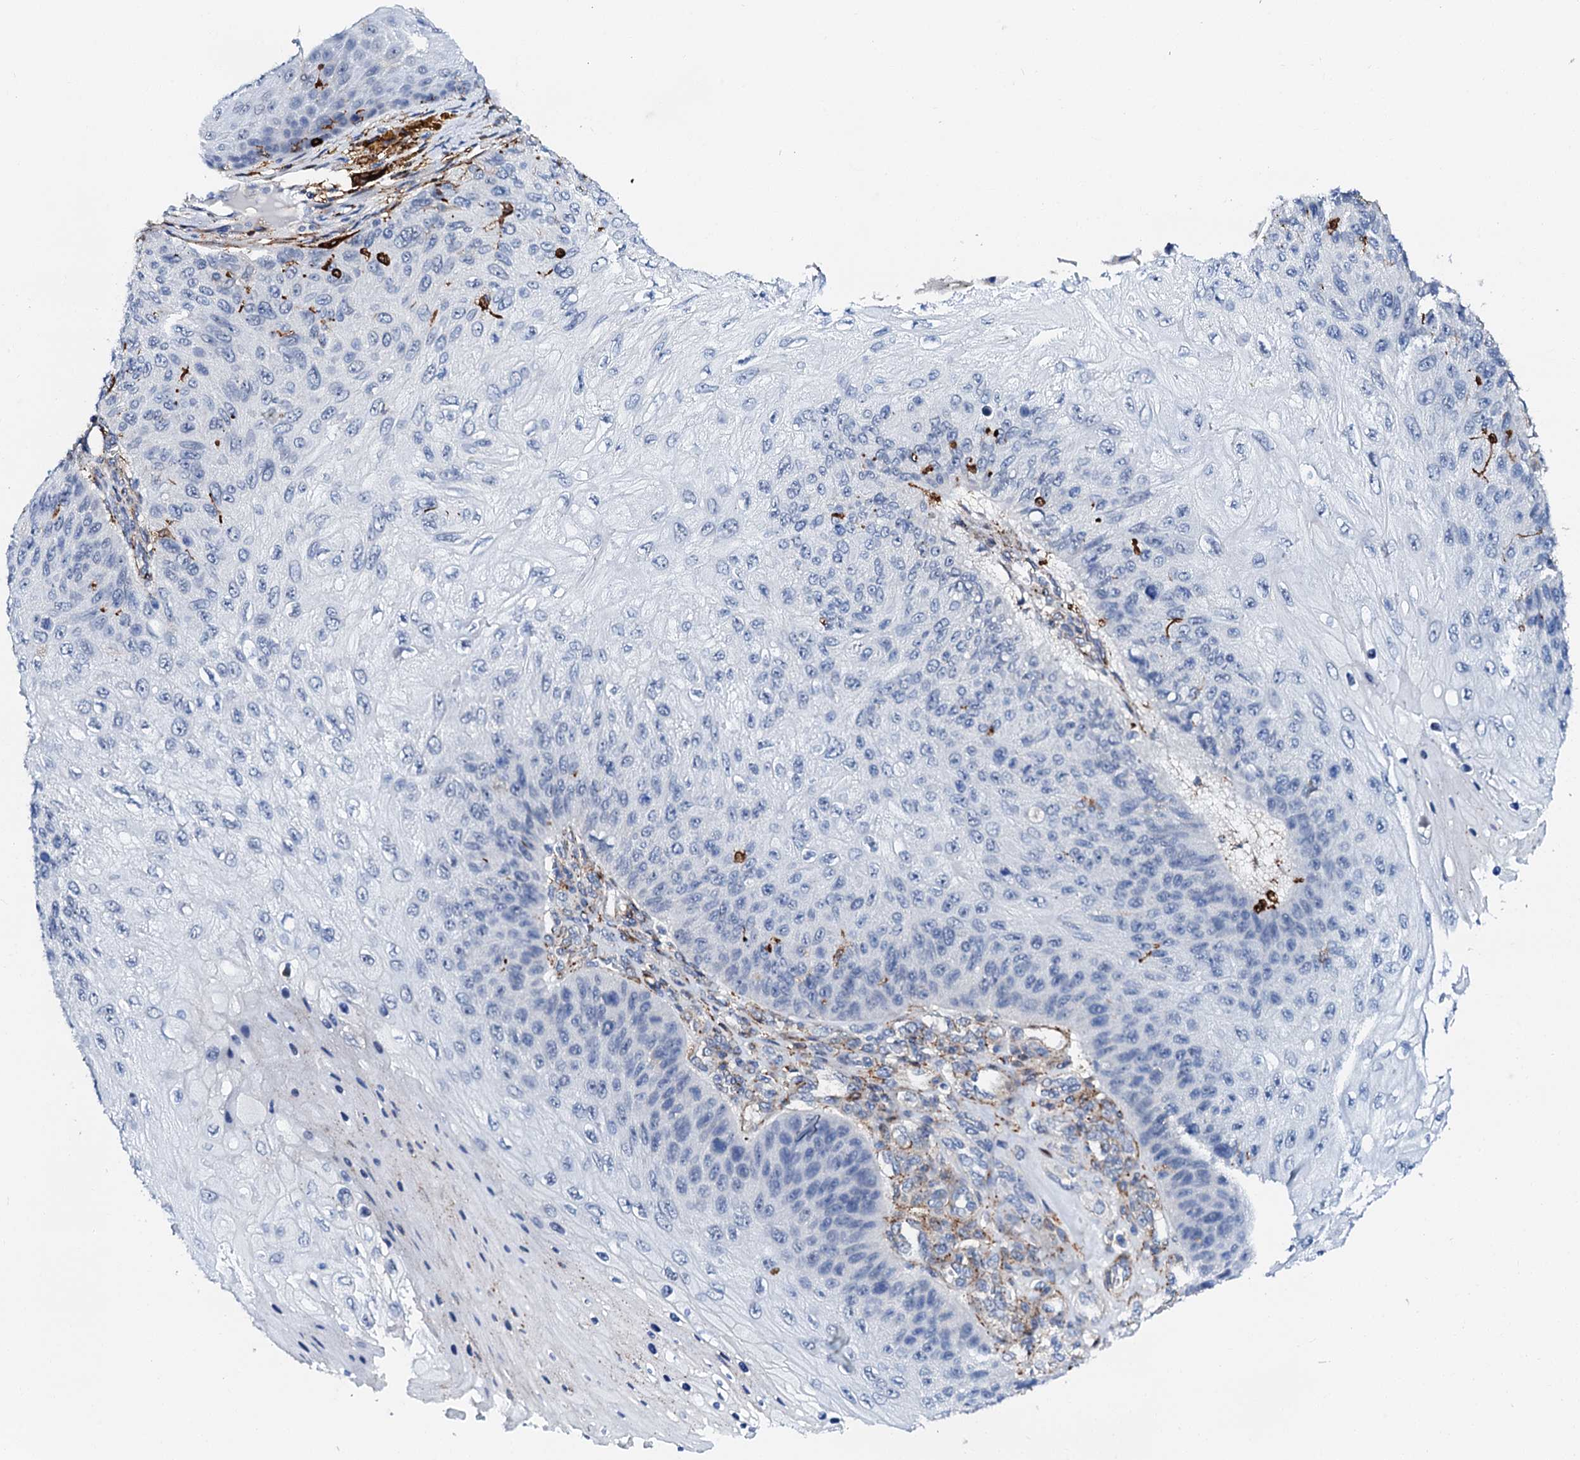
{"staining": {"intensity": "negative", "quantity": "none", "location": "none"}, "tissue": "skin cancer", "cell_type": "Tumor cells", "image_type": "cancer", "snomed": [{"axis": "morphology", "description": "Squamous cell carcinoma, NOS"}, {"axis": "topography", "description": "Skin"}], "caption": "The IHC histopathology image has no significant positivity in tumor cells of skin cancer (squamous cell carcinoma) tissue.", "gene": "MED13L", "patient": {"sex": "female", "age": 88}}